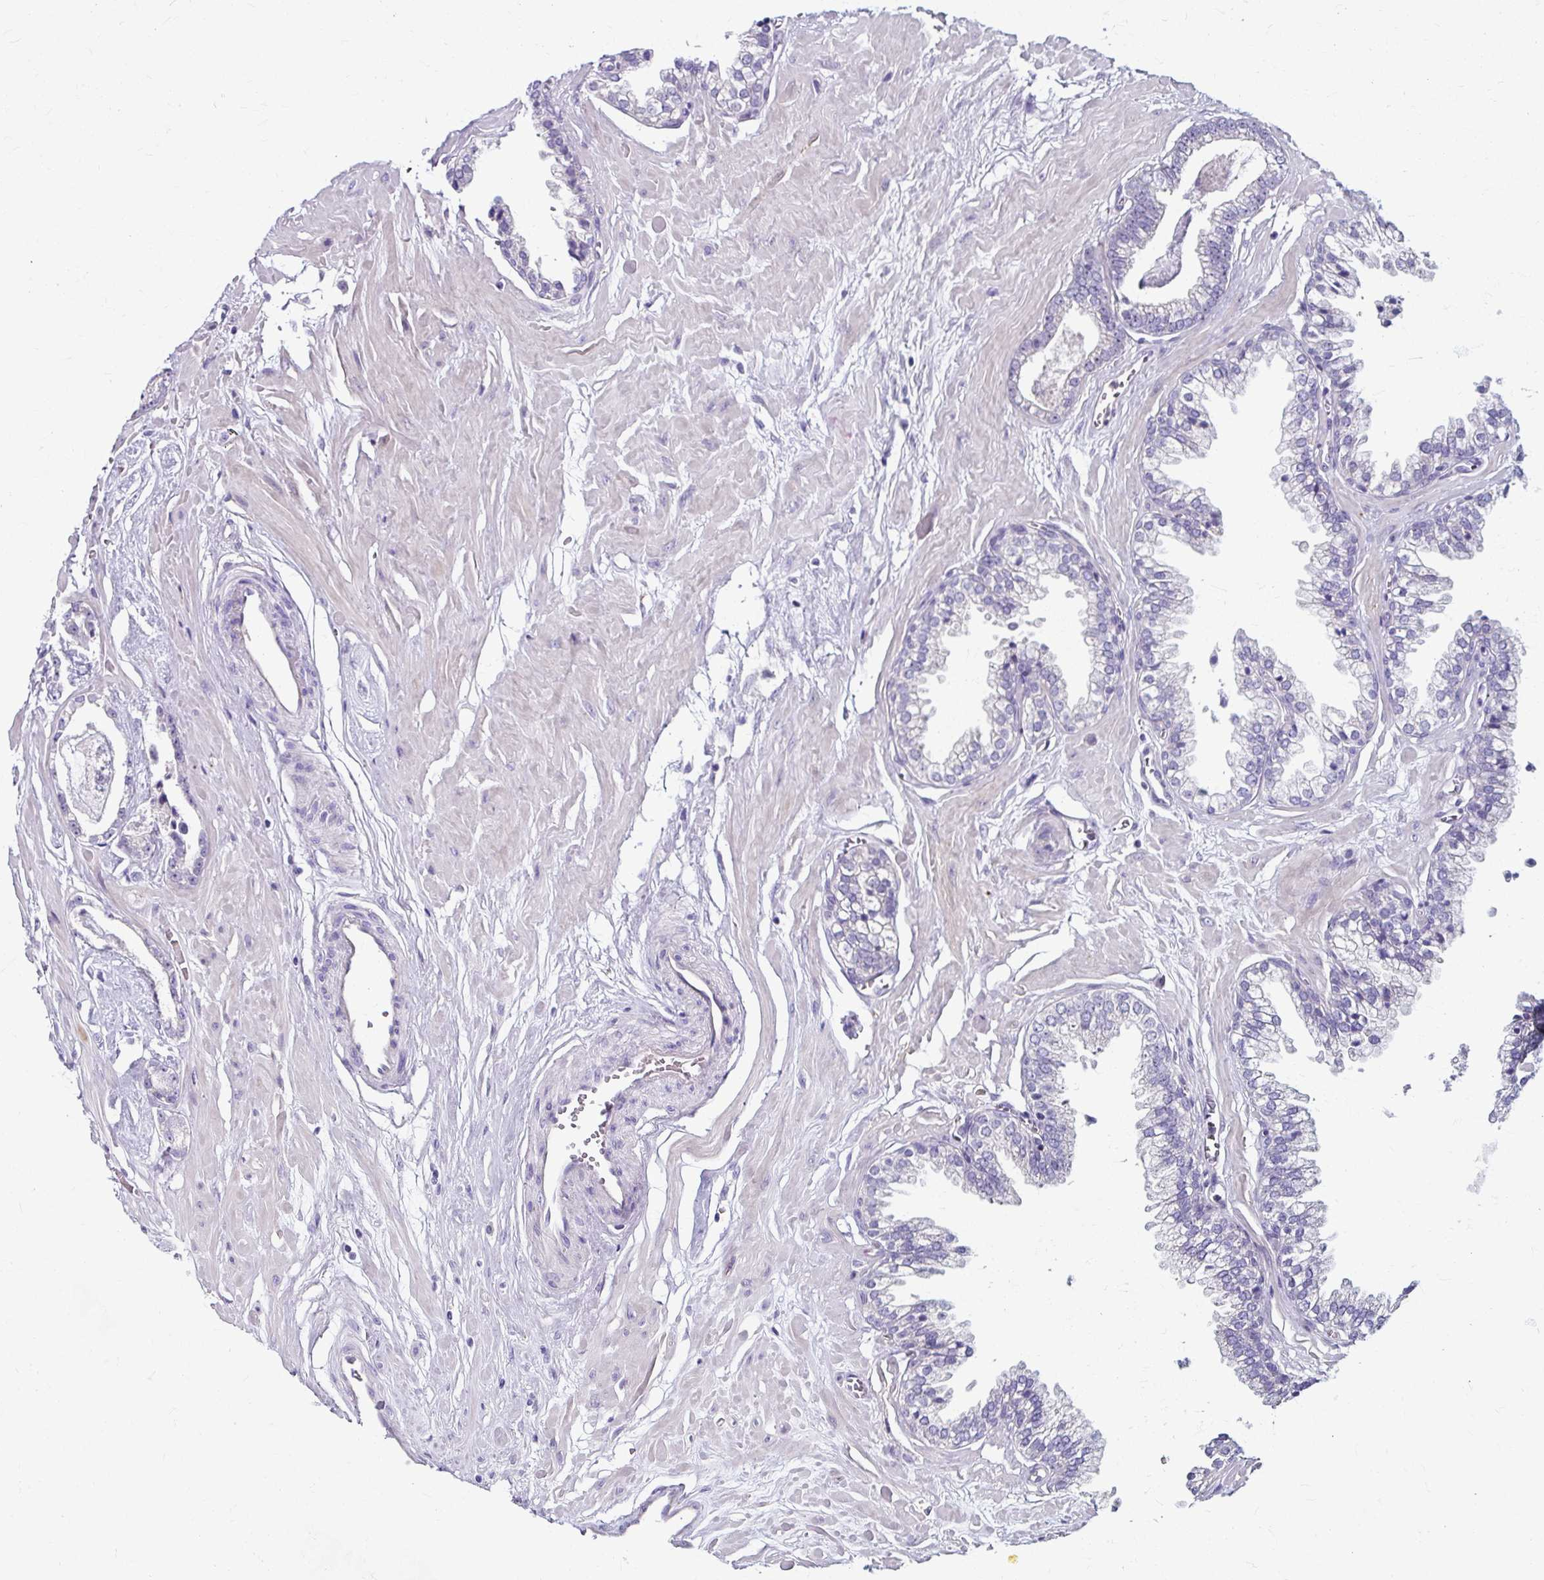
{"staining": {"intensity": "negative", "quantity": "none", "location": "none"}, "tissue": "prostate cancer", "cell_type": "Tumor cells", "image_type": "cancer", "snomed": [{"axis": "morphology", "description": "Adenocarcinoma, Low grade"}, {"axis": "topography", "description": "Prostate"}], "caption": "An image of prostate cancer stained for a protein exhibits no brown staining in tumor cells.", "gene": "ZNF555", "patient": {"sex": "male", "age": 60}}